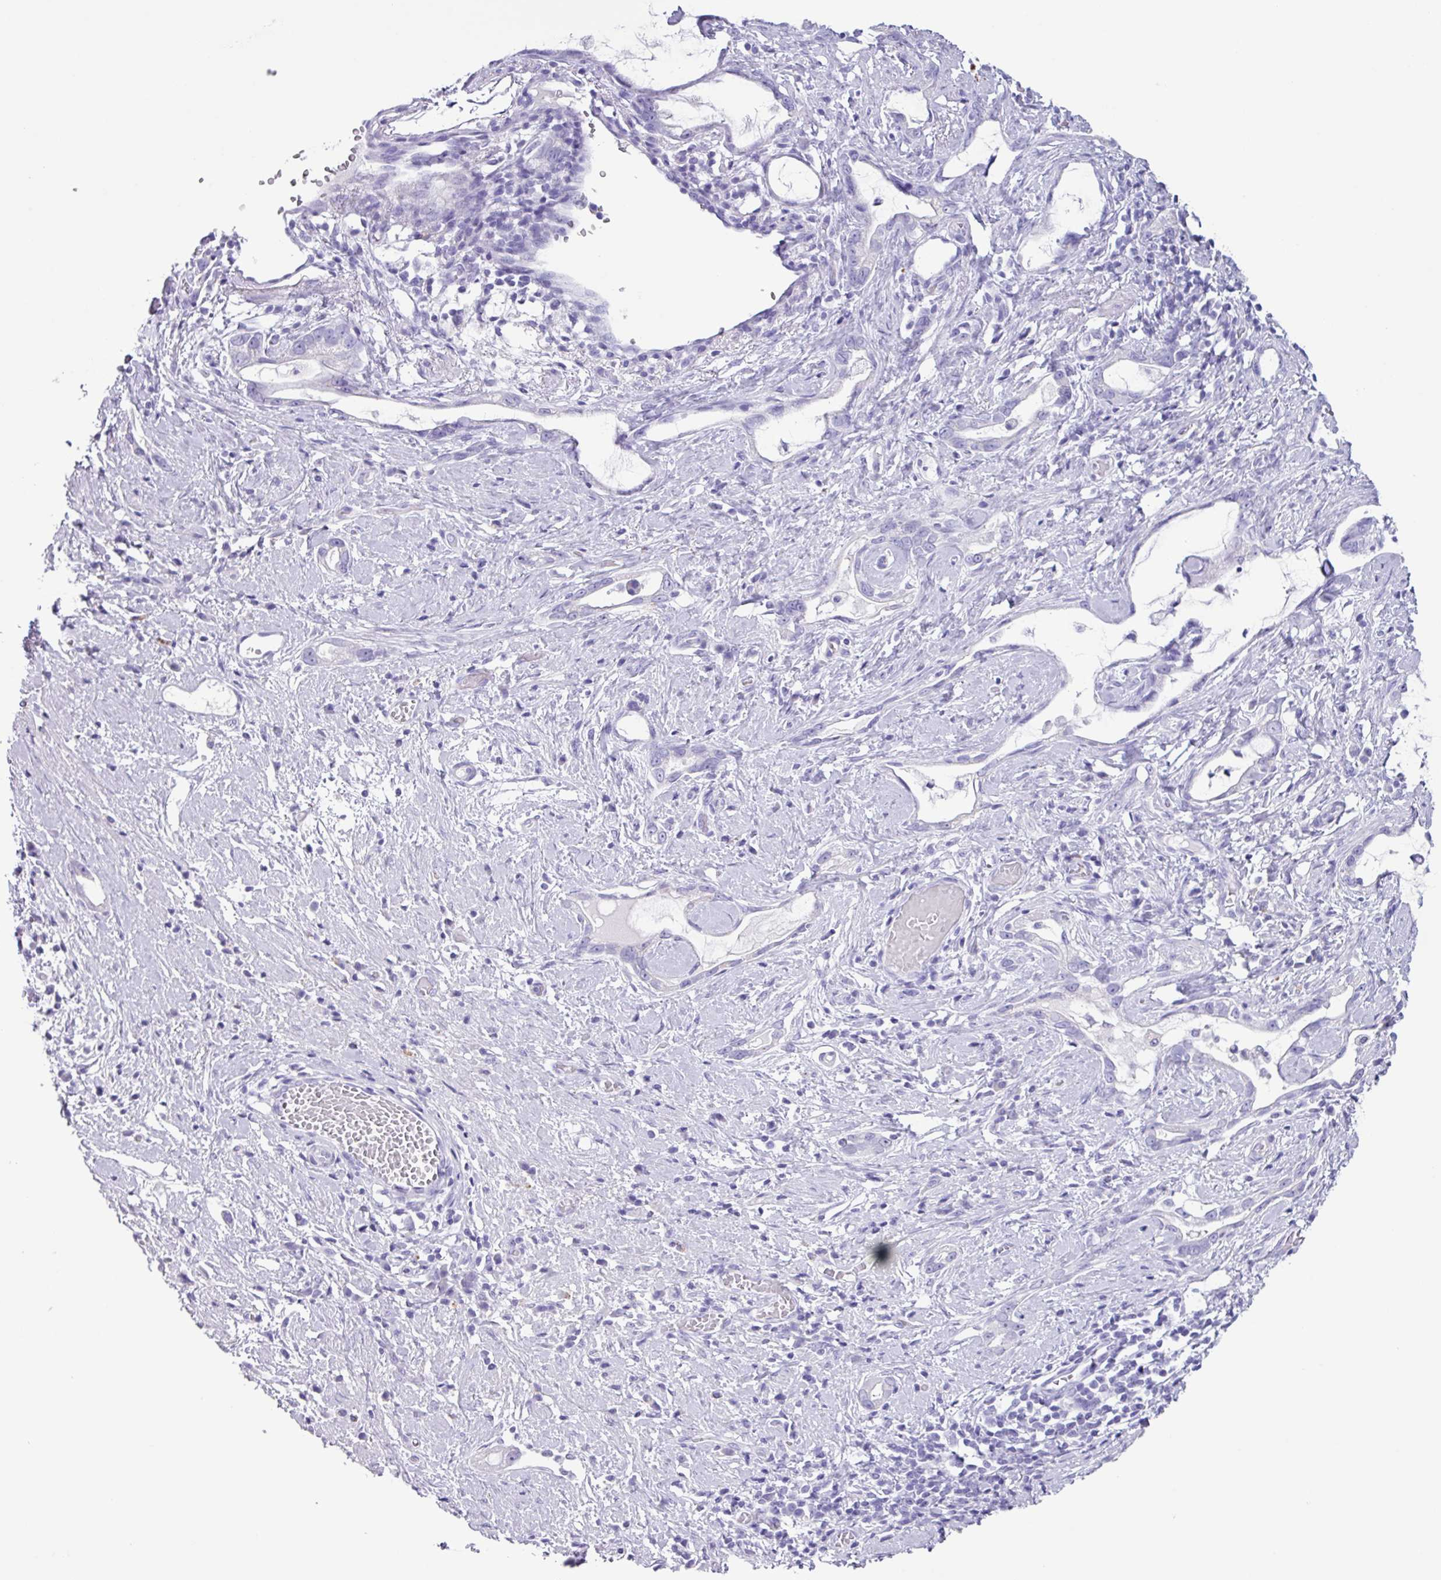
{"staining": {"intensity": "negative", "quantity": "none", "location": "none"}, "tissue": "stomach cancer", "cell_type": "Tumor cells", "image_type": "cancer", "snomed": [{"axis": "morphology", "description": "Adenocarcinoma, NOS"}, {"axis": "topography", "description": "Stomach"}], "caption": "This is a histopathology image of immunohistochemistry (IHC) staining of stomach cancer (adenocarcinoma), which shows no positivity in tumor cells.", "gene": "AGO3", "patient": {"sex": "male", "age": 55}}